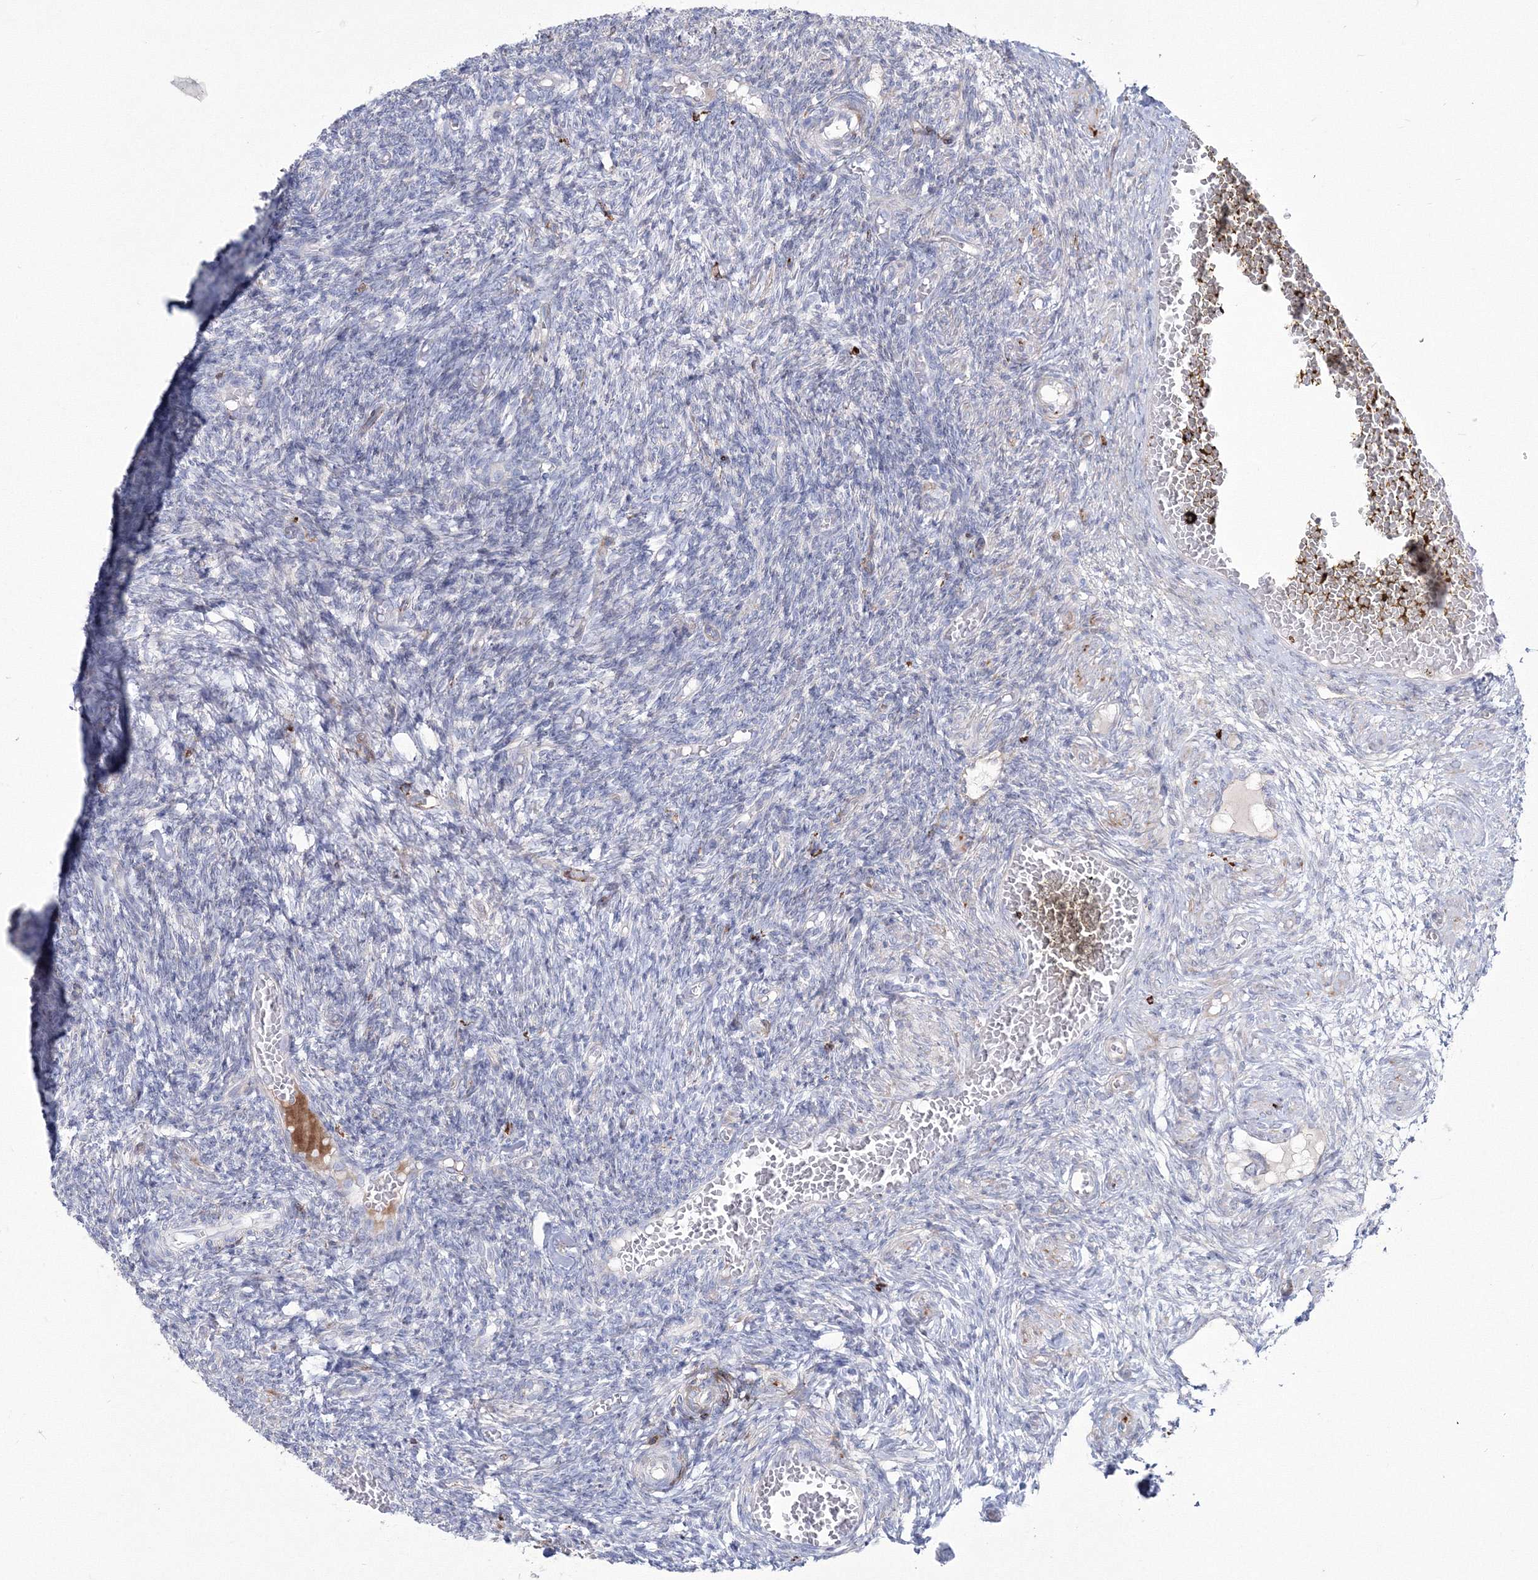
{"staining": {"intensity": "negative", "quantity": "none", "location": "none"}, "tissue": "ovary", "cell_type": "Ovarian stroma cells", "image_type": "normal", "snomed": [{"axis": "morphology", "description": "Normal tissue, NOS"}, {"axis": "topography", "description": "Ovary"}], "caption": "Immunohistochemical staining of unremarkable human ovary shows no significant positivity in ovarian stroma cells.", "gene": "HYAL2", "patient": {"sex": "female", "age": 27}}